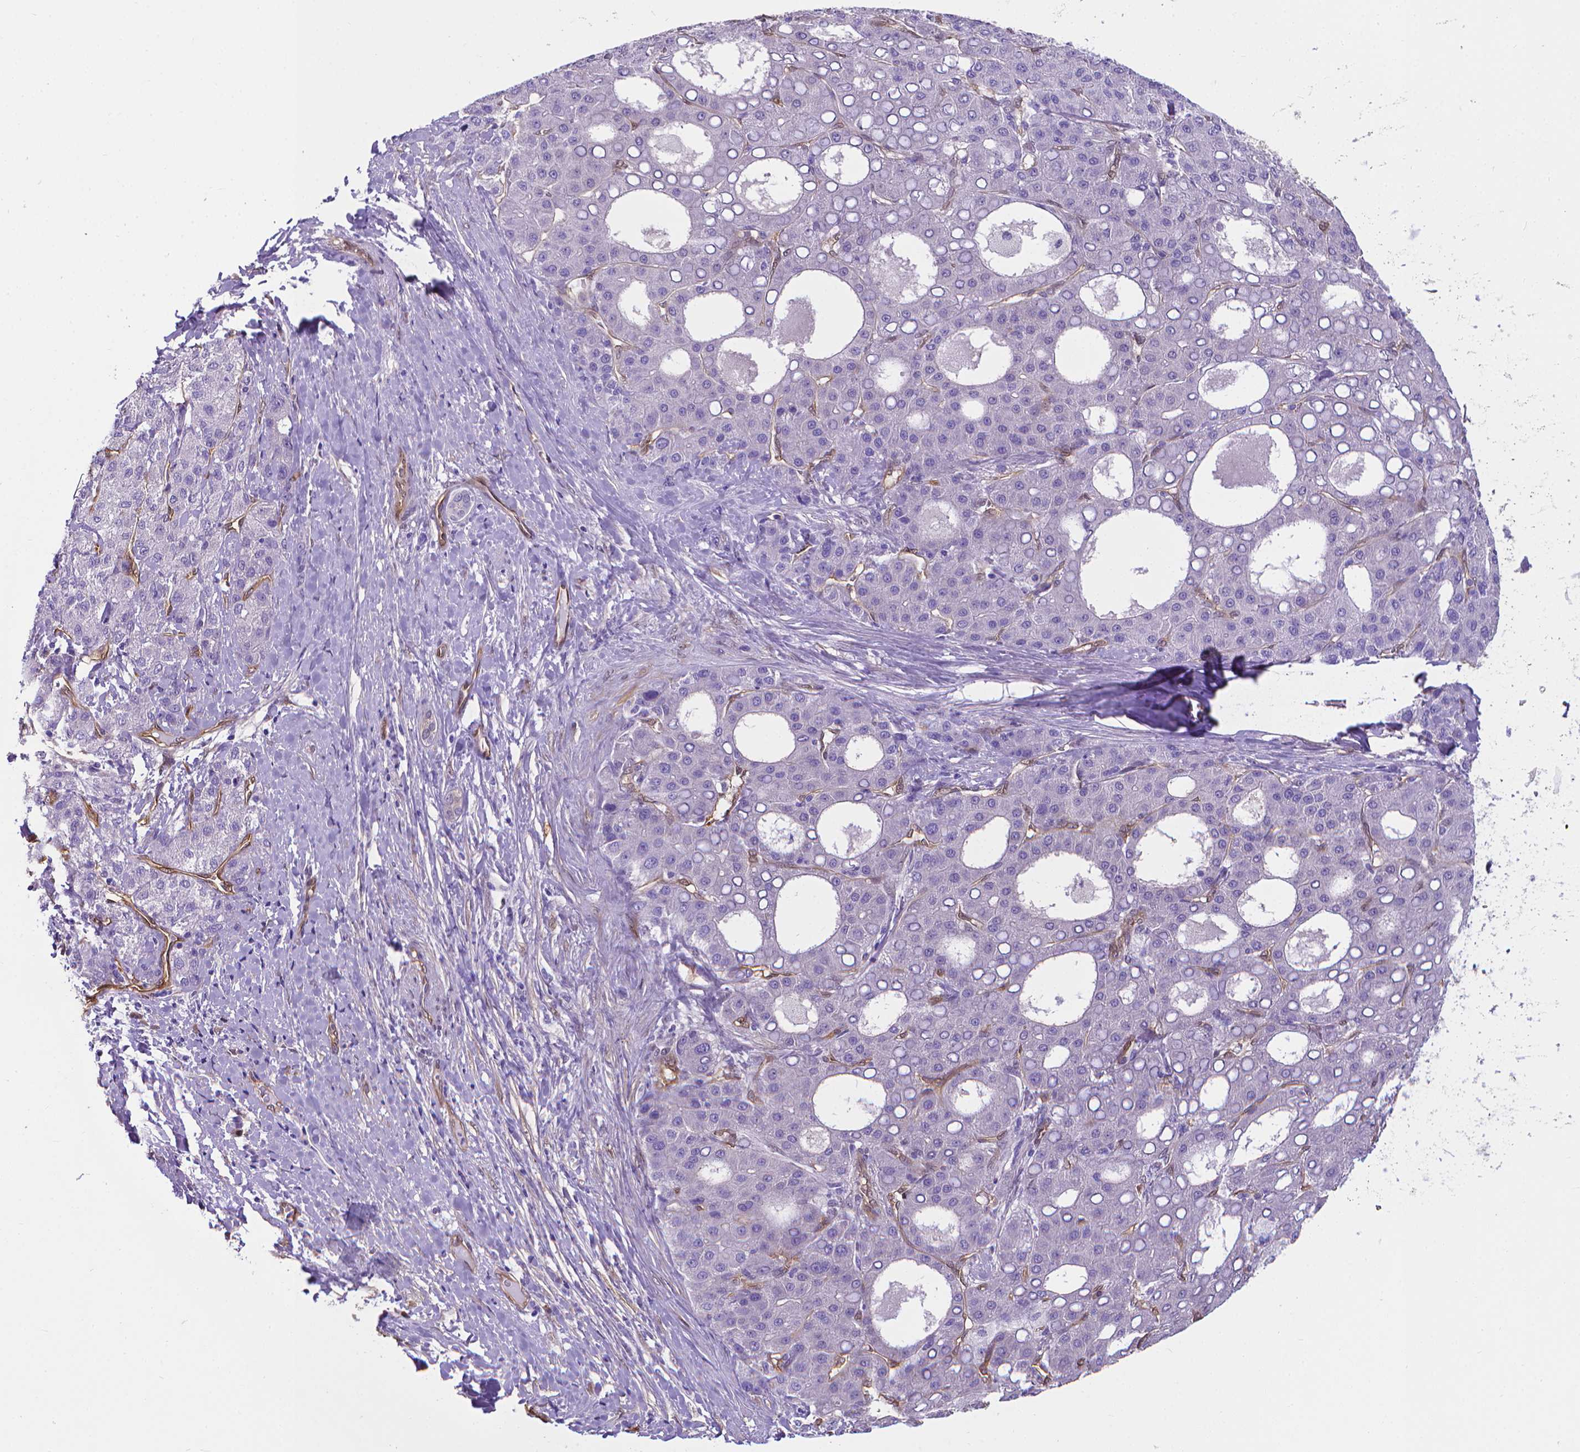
{"staining": {"intensity": "negative", "quantity": "none", "location": "none"}, "tissue": "liver cancer", "cell_type": "Tumor cells", "image_type": "cancer", "snomed": [{"axis": "morphology", "description": "Carcinoma, Hepatocellular, NOS"}, {"axis": "topography", "description": "Liver"}], "caption": "This is a histopathology image of IHC staining of liver cancer, which shows no staining in tumor cells. (DAB (3,3'-diaminobenzidine) immunohistochemistry (IHC), high magnification).", "gene": "CLIC4", "patient": {"sex": "male", "age": 65}}